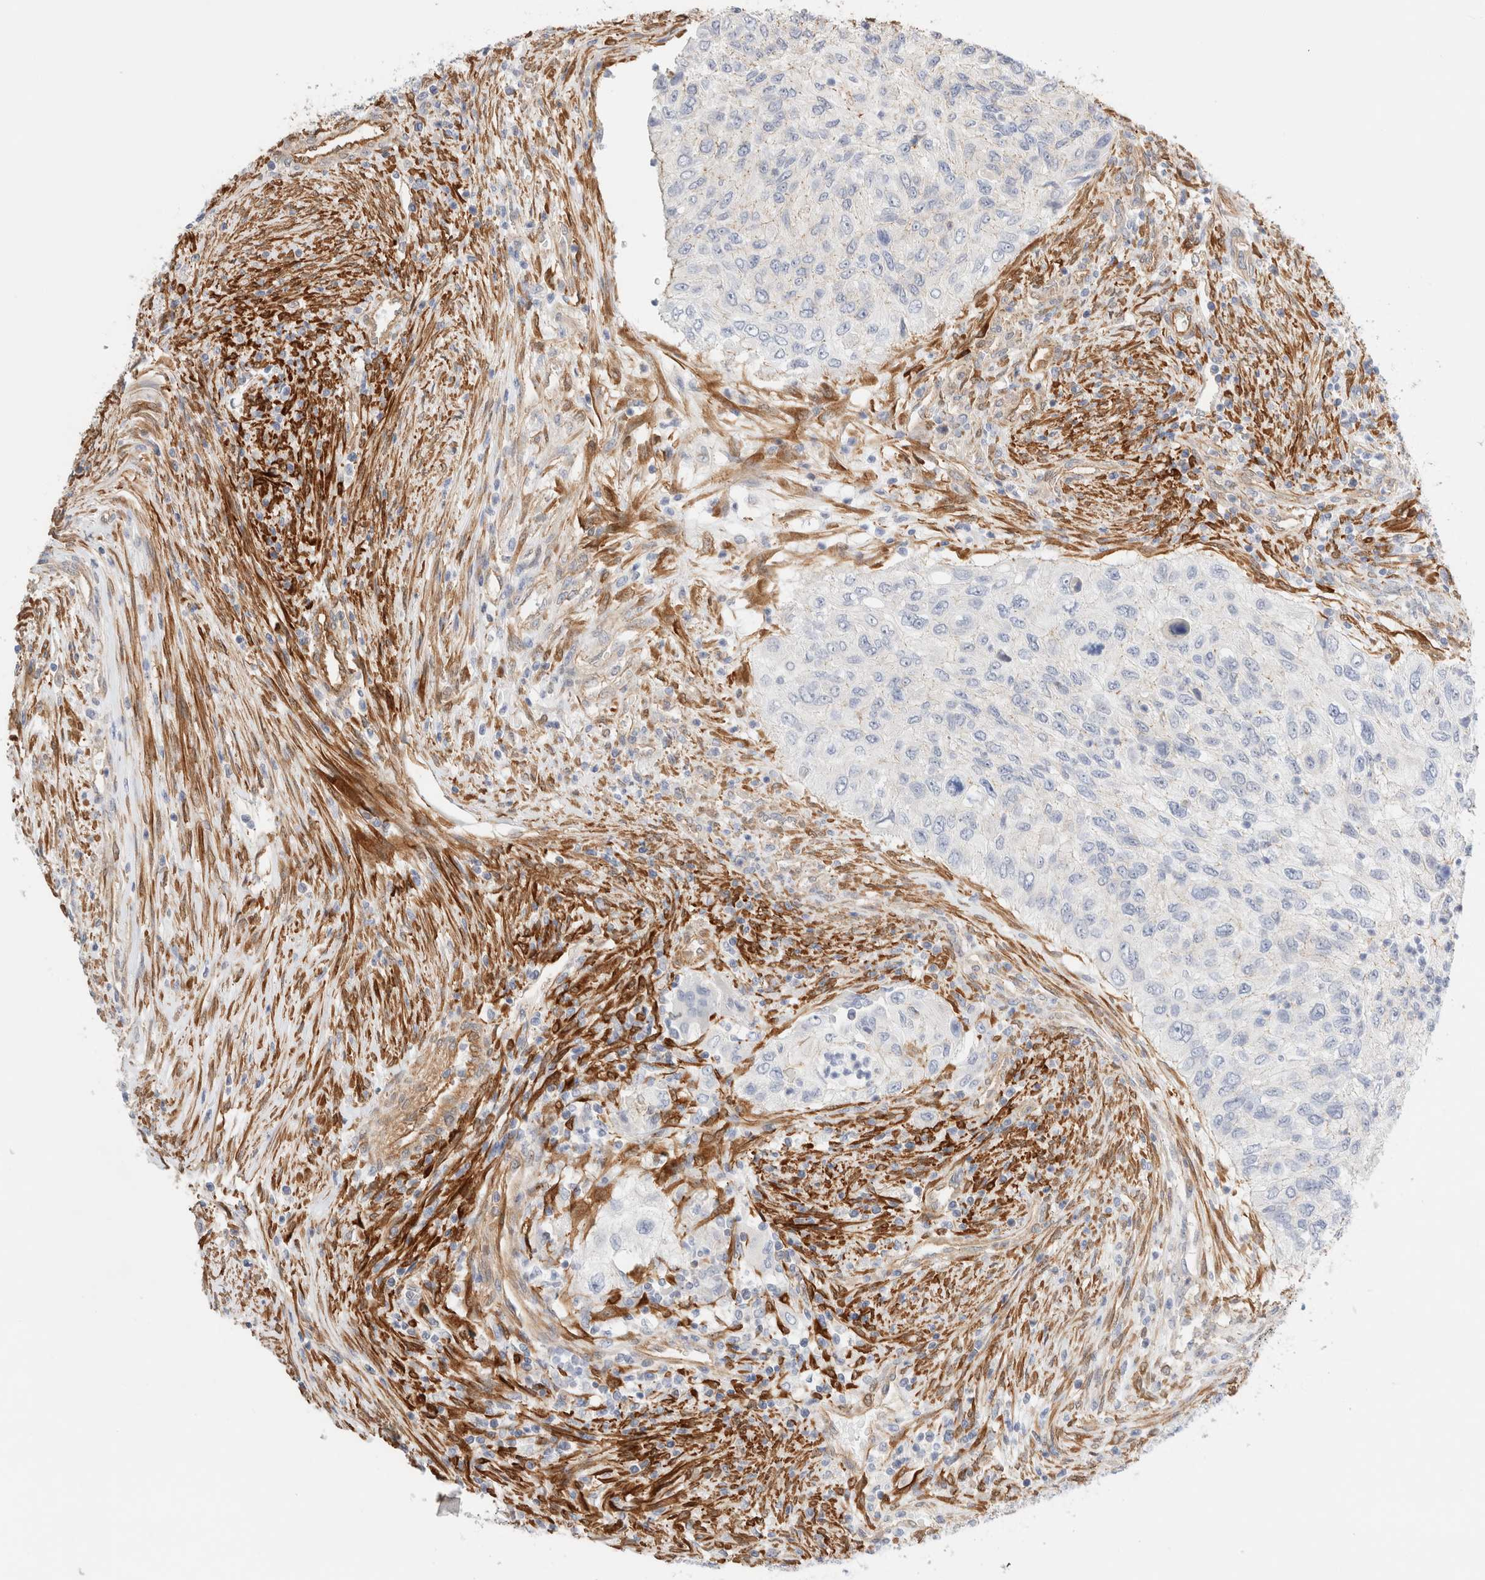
{"staining": {"intensity": "negative", "quantity": "none", "location": "none"}, "tissue": "urothelial cancer", "cell_type": "Tumor cells", "image_type": "cancer", "snomed": [{"axis": "morphology", "description": "Urothelial carcinoma, High grade"}, {"axis": "topography", "description": "Urinary bladder"}], "caption": "Image shows no protein positivity in tumor cells of urothelial cancer tissue. Brightfield microscopy of immunohistochemistry (IHC) stained with DAB (brown) and hematoxylin (blue), captured at high magnification.", "gene": "LMCD1", "patient": {"sex": "female", "age": 60}}